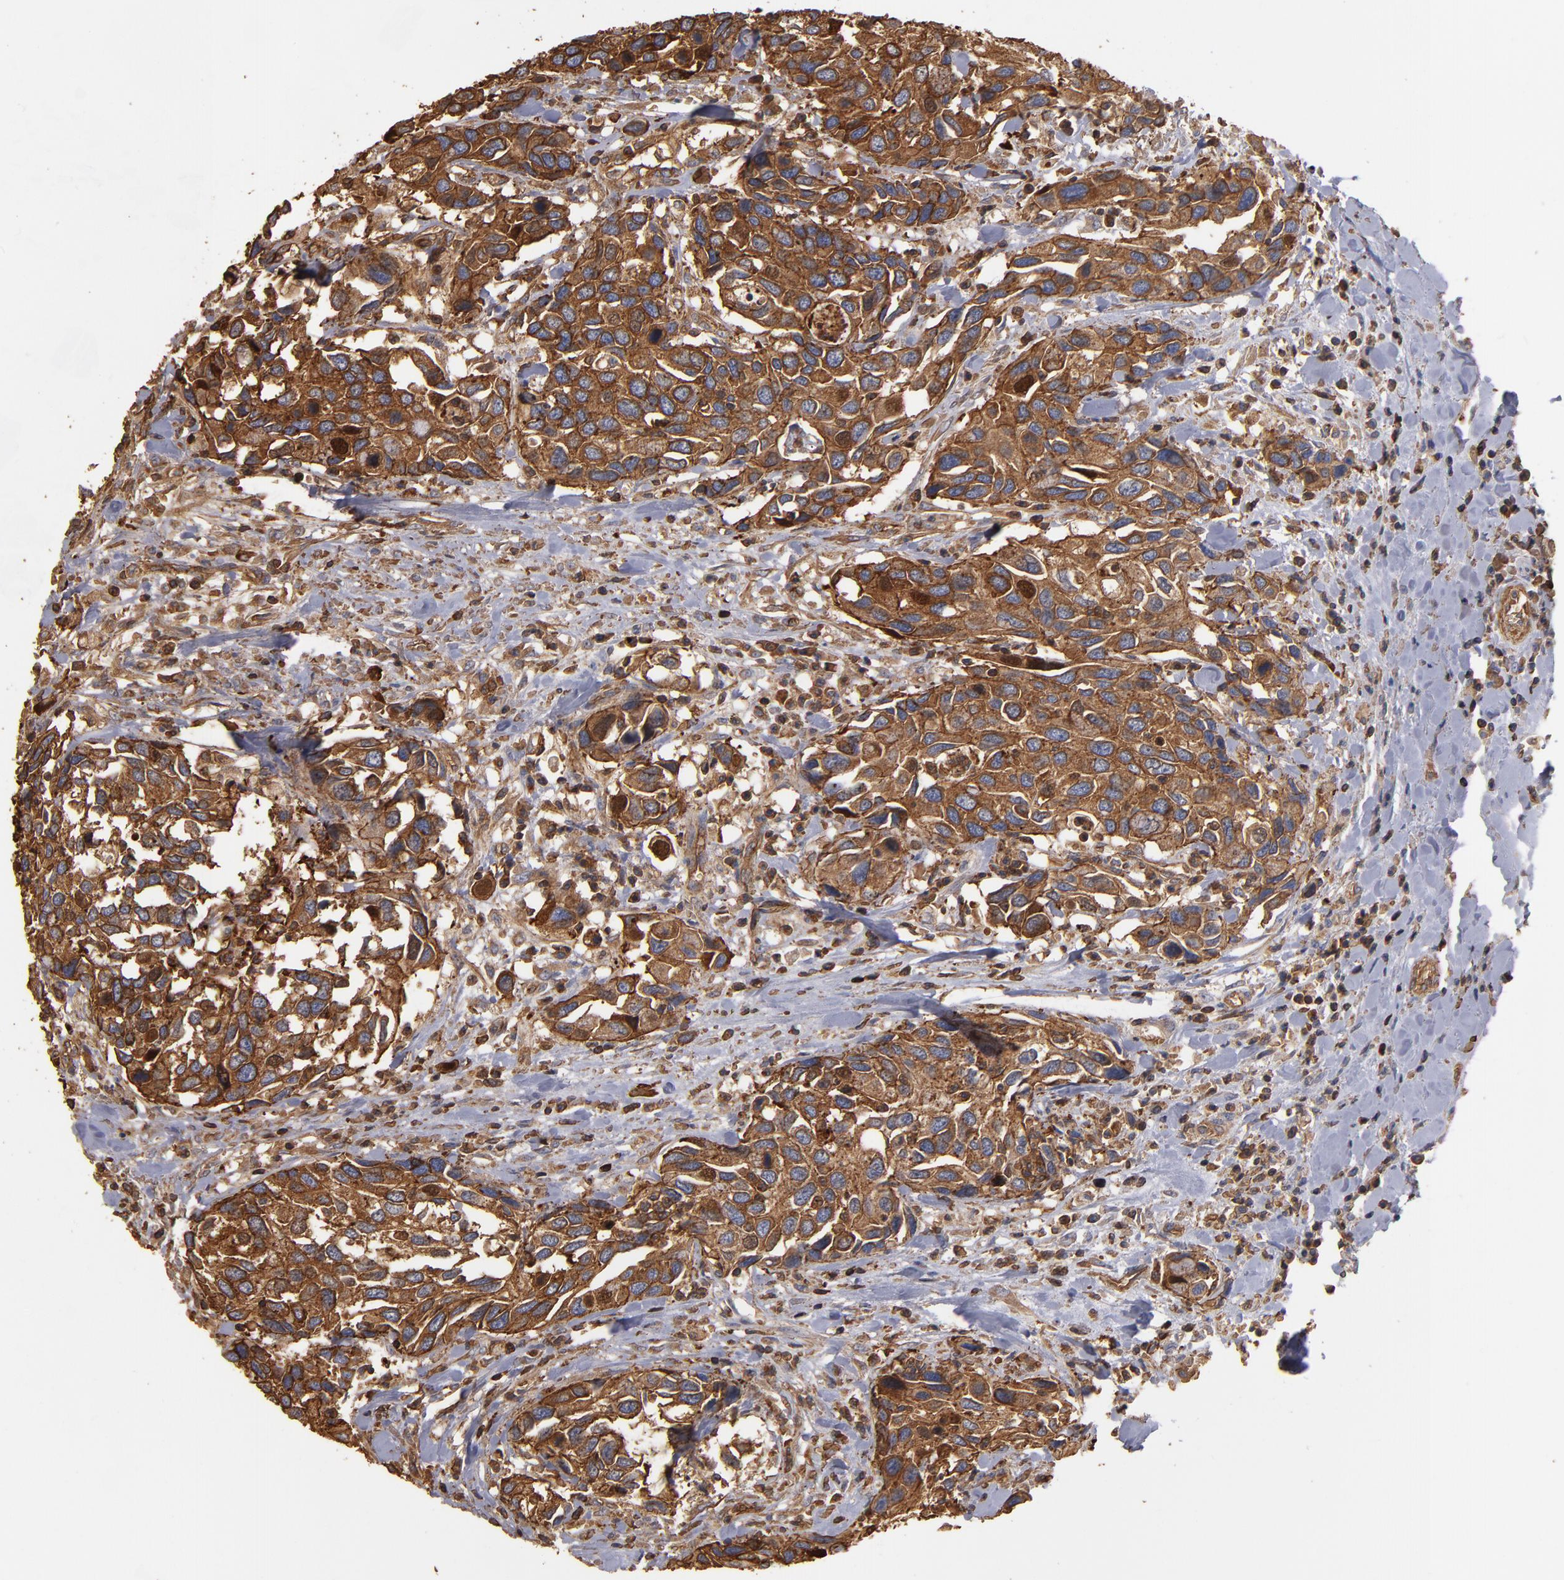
{"staining": {"intensity": "moderate", "quantity": ">75%", "location": "cytoplasmic/membranous"}, "tissue": "urothelial cancer", "cell_type": "Tumor cells", "image_type": "cancer", "snomed": [{"axis": "morphology", "description": "Urothelial carcinoma, High grade"}, {"axis": "topography", "description": "Urinary bladder"}], "caption": "Approximately >75% of tumor cells in human urothelial carcinoma (high-grade) exhibit moderate cytoplasmic/membranous protein positivity as visualized by brown immunohistochemical staining.", "gene": "ACTN4", "patient": {"sex": "male", "age": 66}}